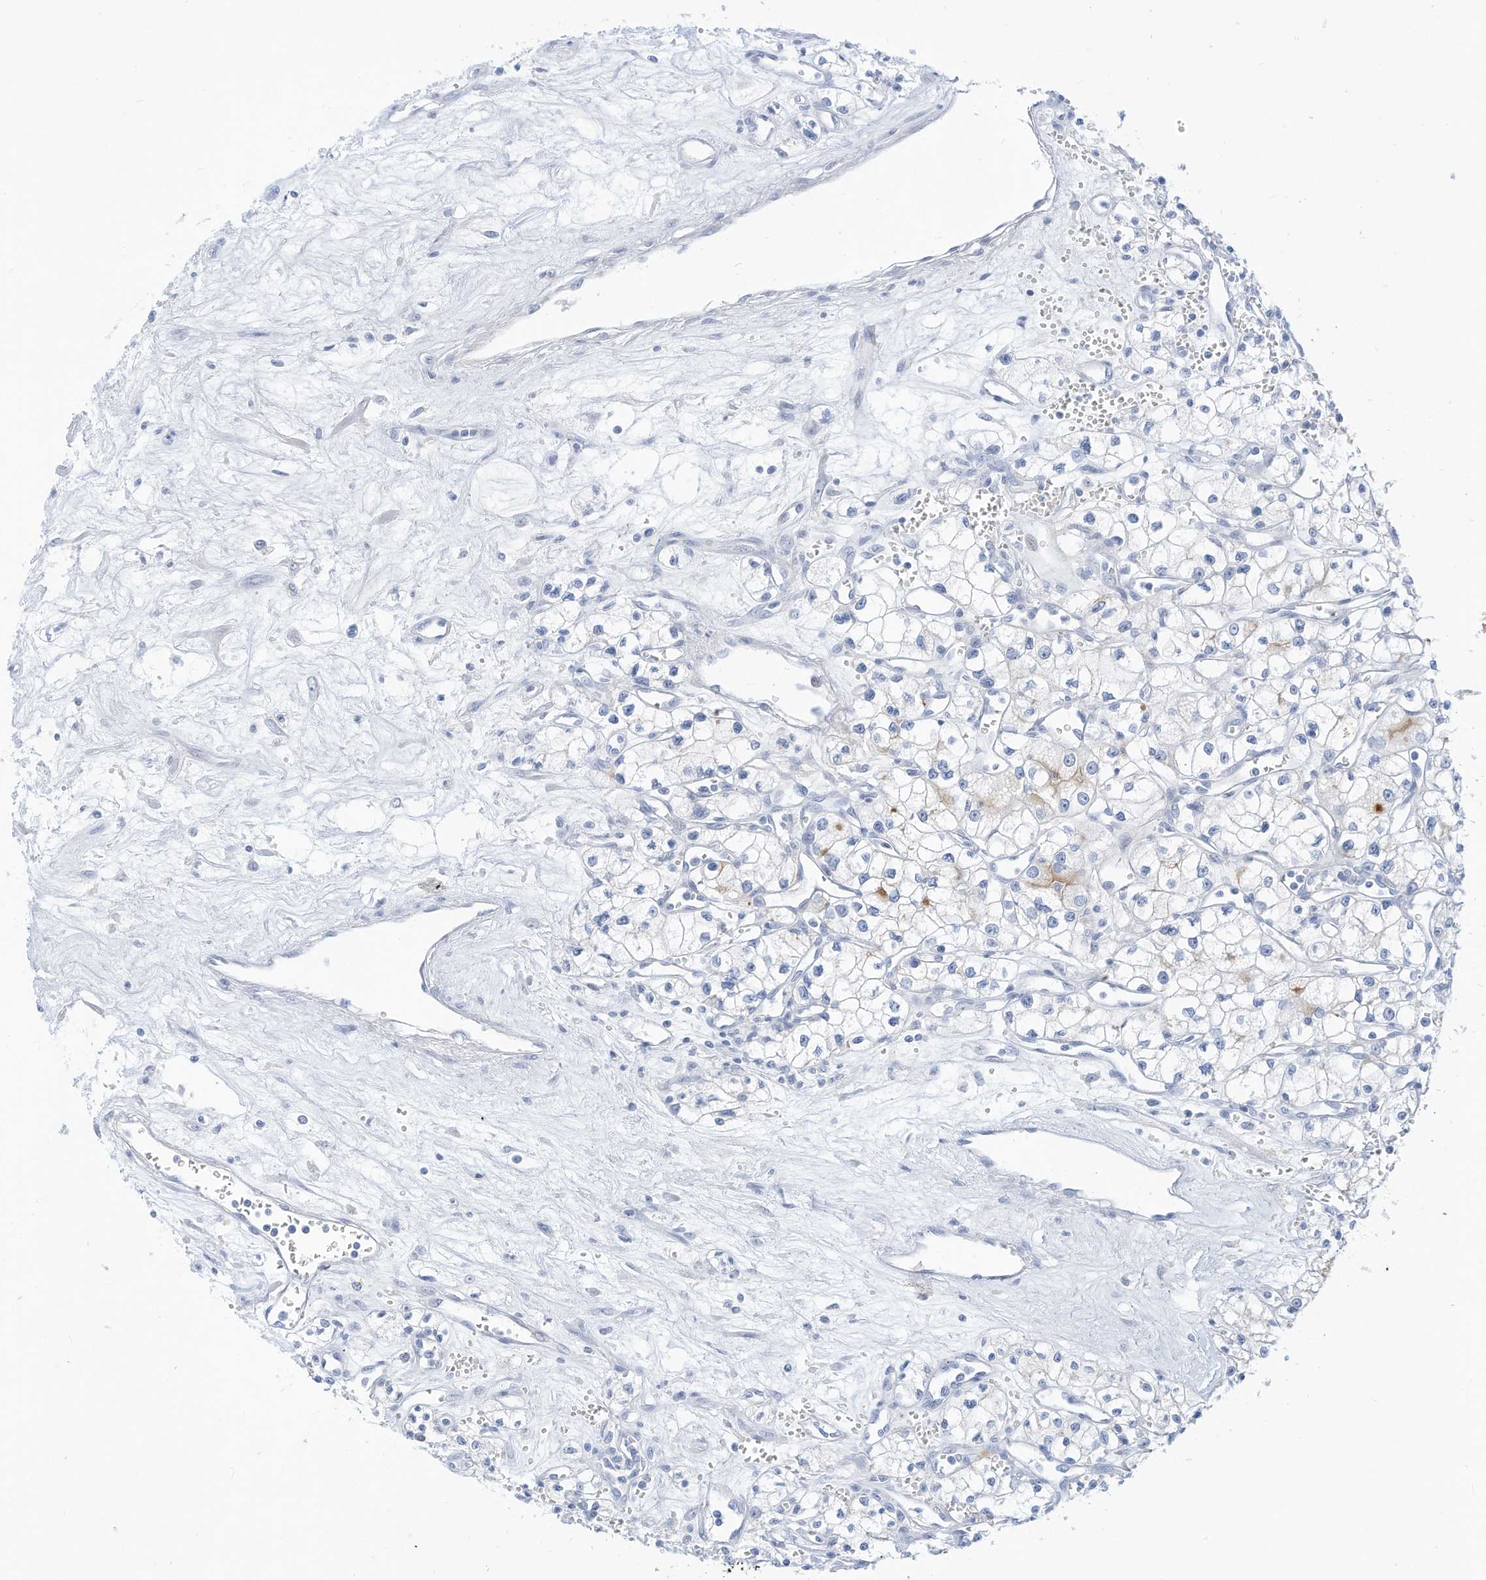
{"staining": {"intensity": "negative", "quantity": "none", "location": "none"}, "tissue": "renal cancer", "cell_type": "Tumor cells", "image_type": "cancer", "snomed": [{"axis": "morphology", "description": "Adenocarcinoma, NOS"}, {"axis": "topography", "description": "Kidney"}], "caption": "IHC of human adenocarcinoma (renal) reveals no expression in tumor cells.", "gene": "SPOCD1", "patient": {"sex": "male", "age": 59}}